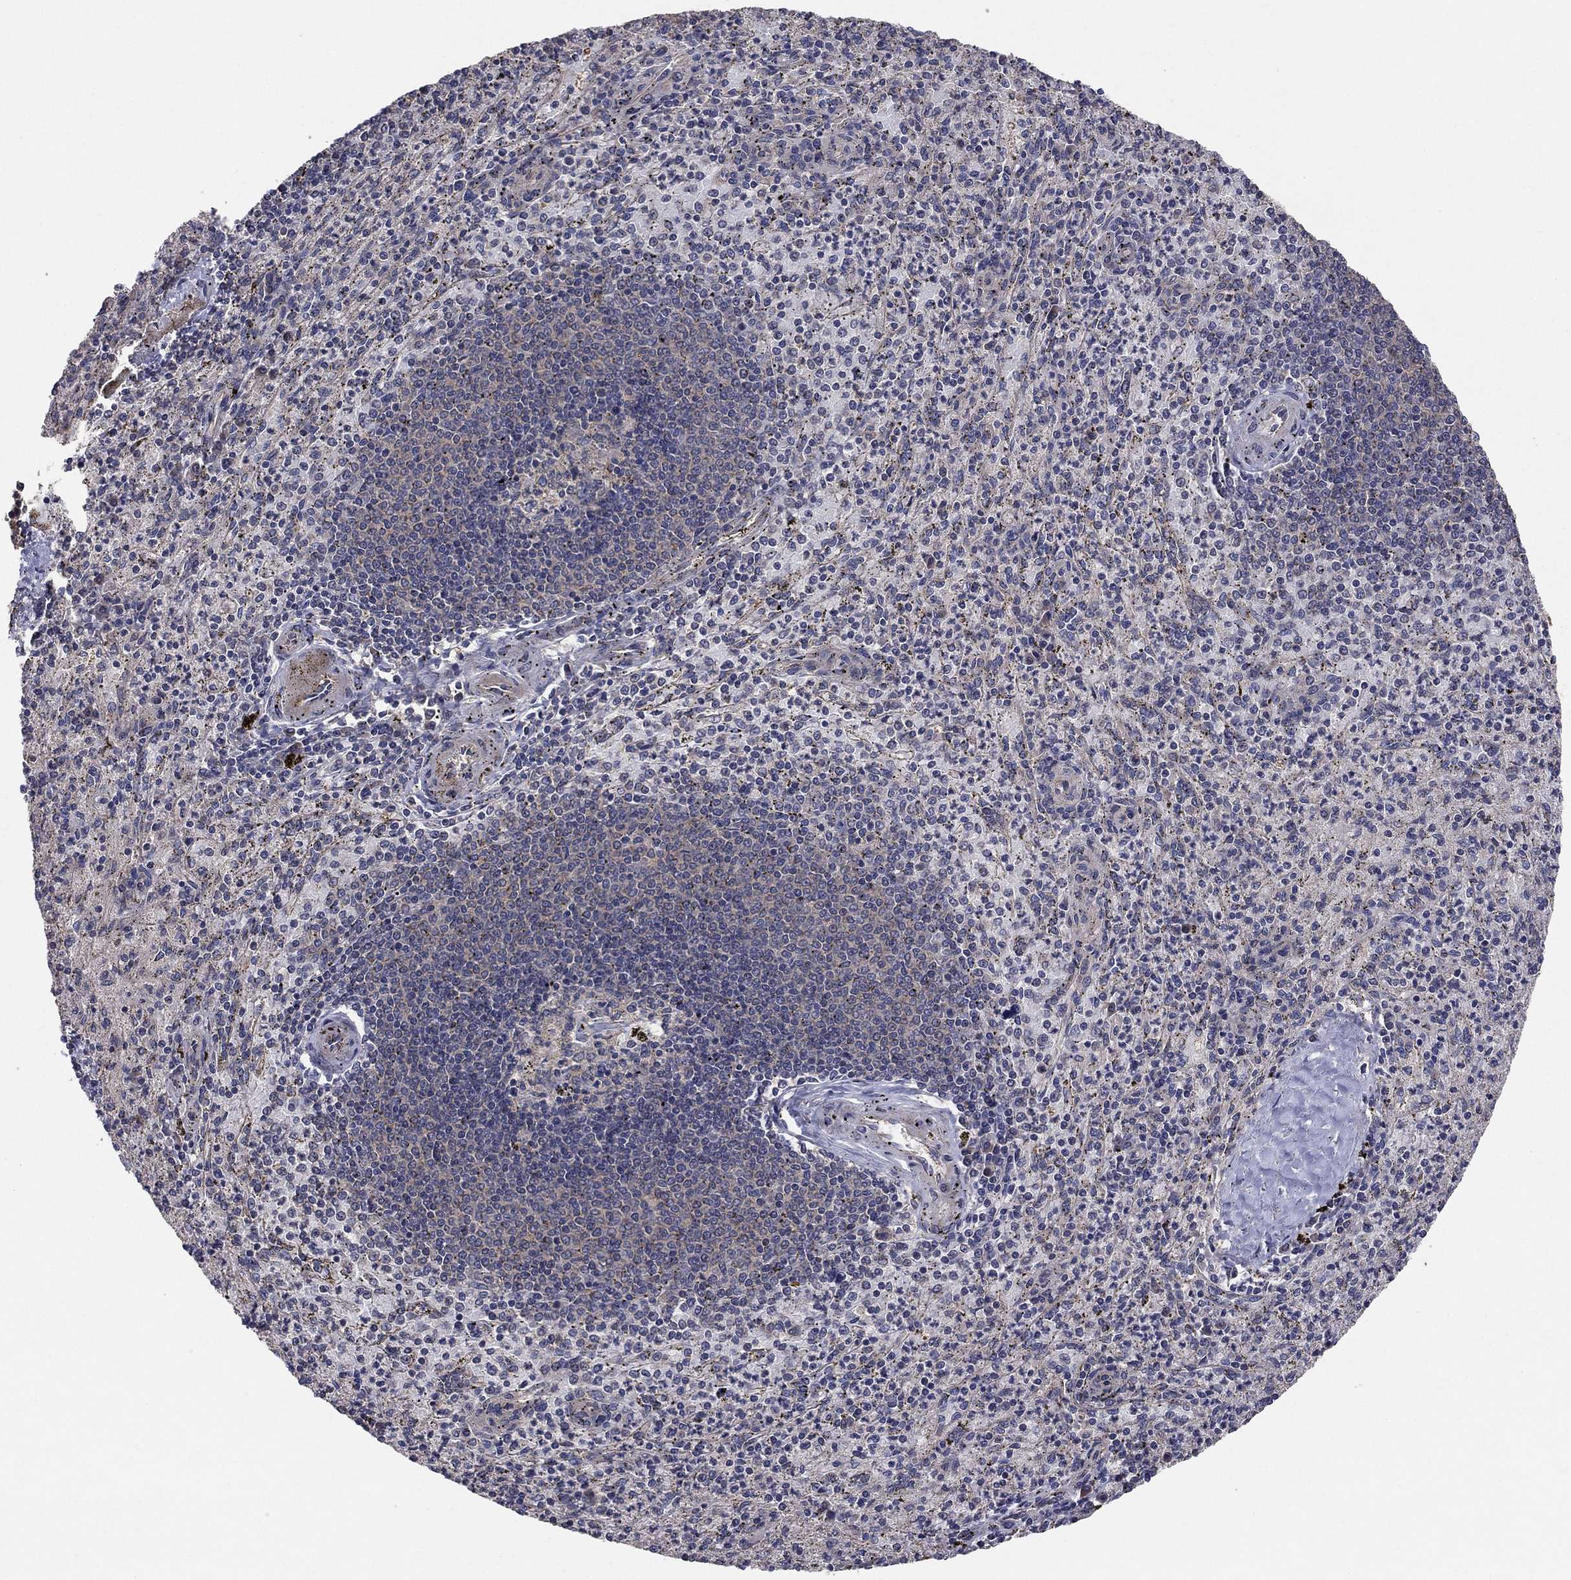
{"staining": {"intensity": "negative", "quantity": "none", "location": "none"}, "tissue": "spleen", "cell_type": "Cells in red pulp", "image_type": "normal", "snomed": [{"axis": "morphology", "description": "Normal tissue, NOS"}, {"axis": "topography", "description": "Spleen"}], "caption": "Immunohistochemistry (IHC) photomicrograph of normal spleen stained for a protein (brown), which reveals no staining in cells in red pulp.", "gene": "BABAM2", "patient": {"sex": "male", "age": 60}}